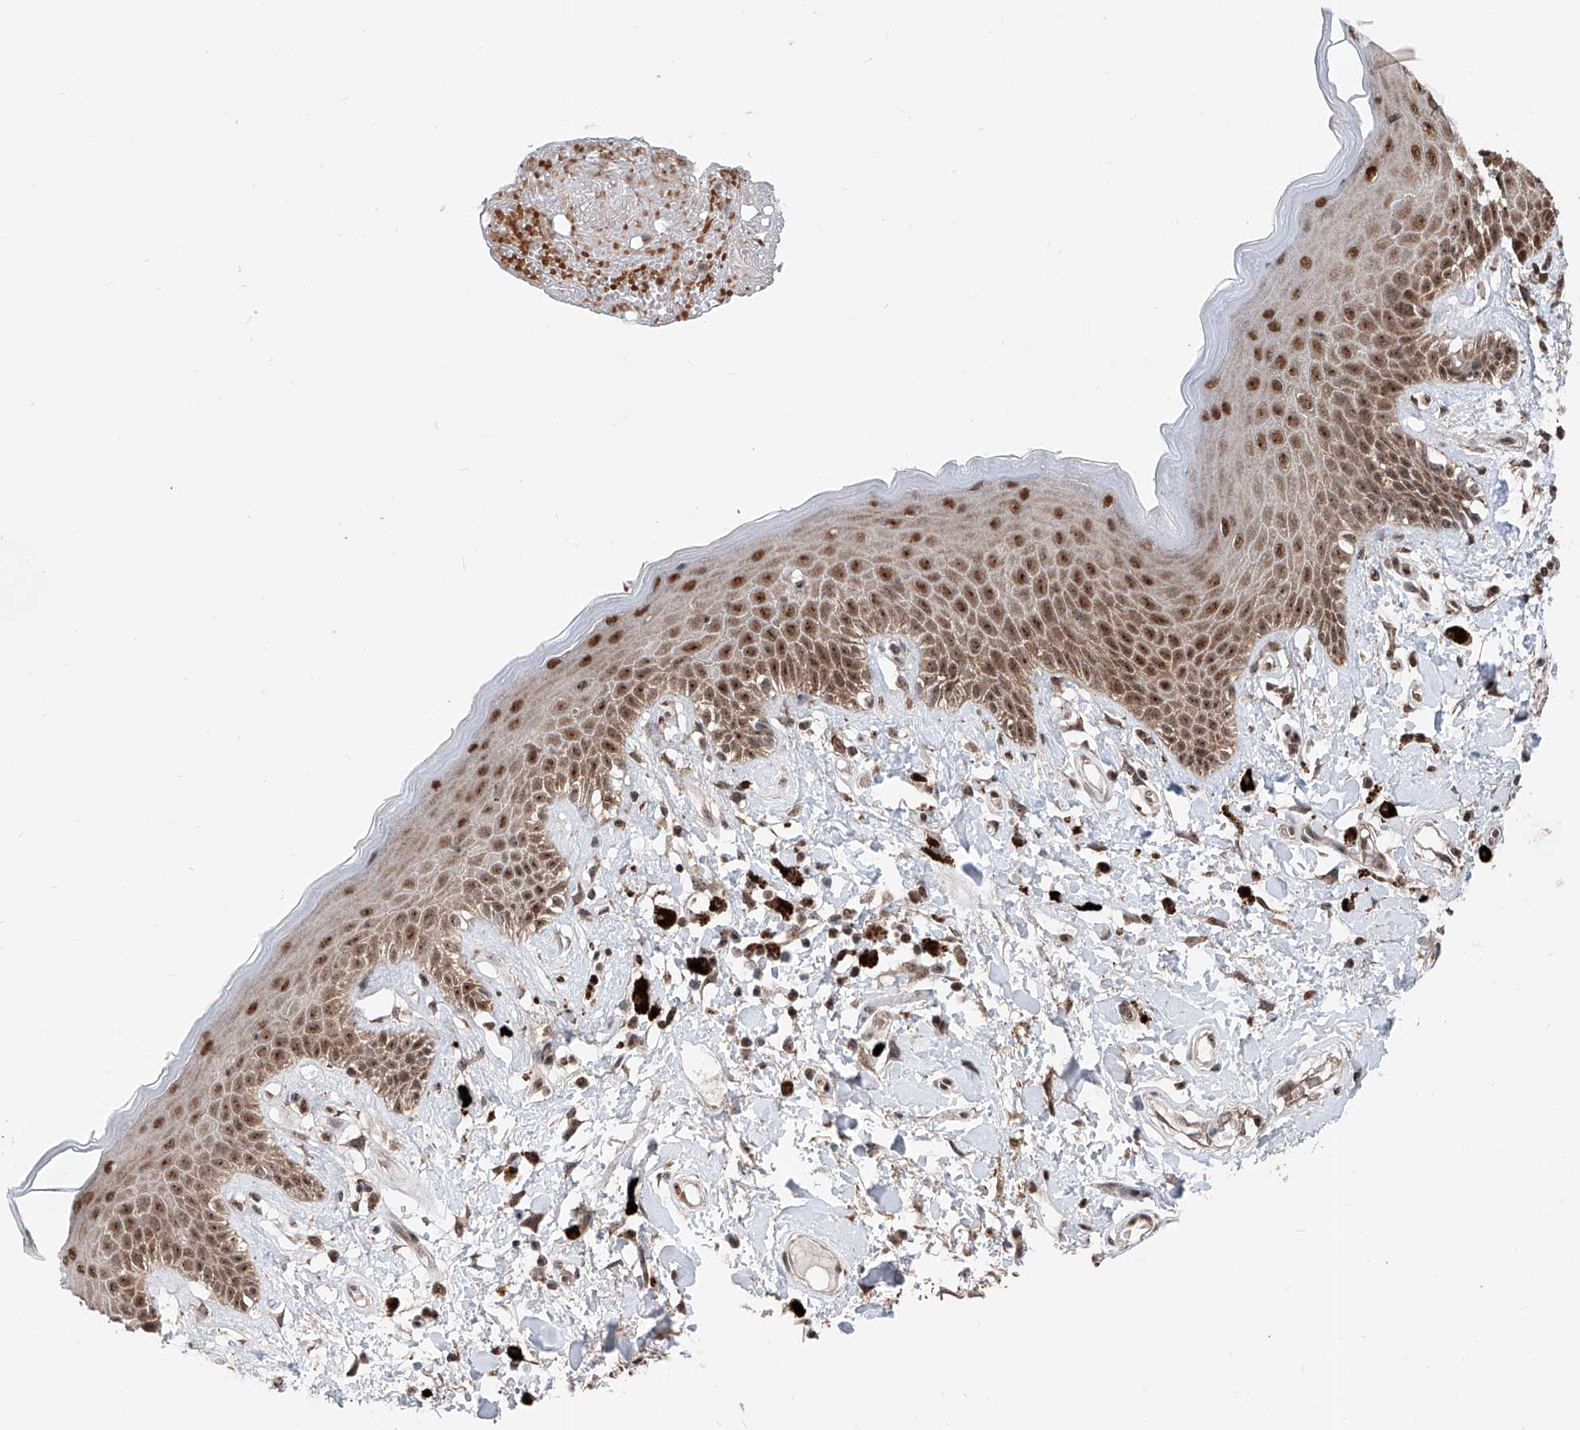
{"staining": {"intensity": "strong", "quantity": "25%-75%", "location": "cytoplasmic/membranous,nuclear"}, "tissue": "skin", "cell_type": "Epidermal cells", "image_type": "normal", "snomed": [{"axis": "morphology", "description": "Normal tissue, NOS"}, {"axis": "topography", "description": "Anal"}], "caption": "This photomicrograph reveals benign skin stained with immunohistochemistry to label a protein in brown. The cytoplasmic/membranous,nuclear of epidermal cells show strong positivity for the protein. Nuclei are counter-stained blue.", "gene": "SDE2", "patient": {"sex": "female", "age": 78}}